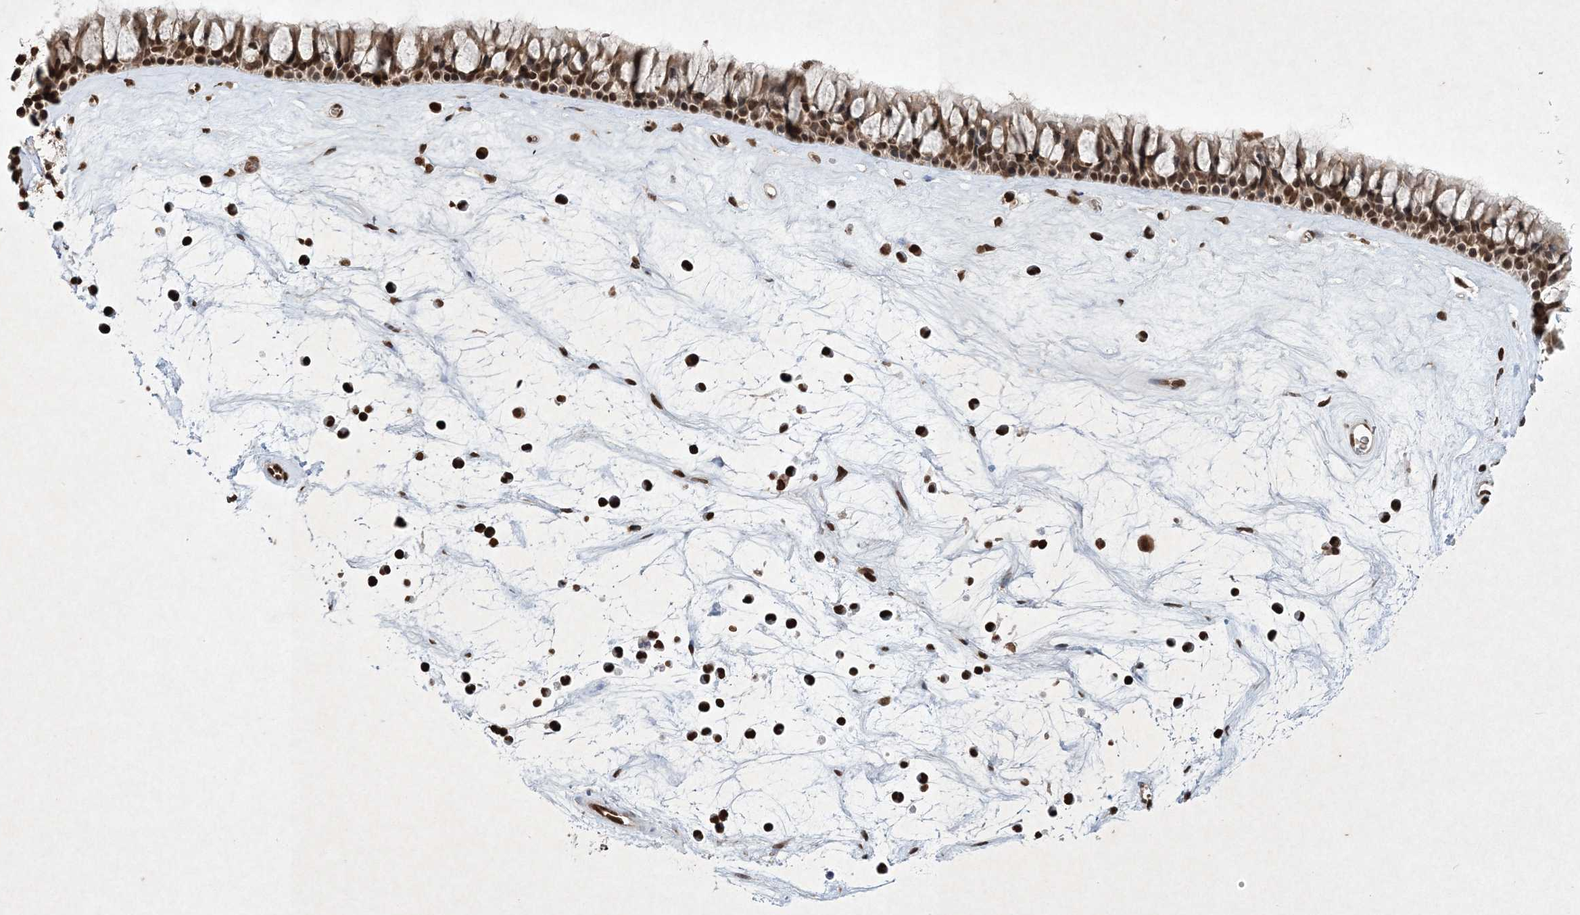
{"staining": {"intensity": "moderate", "quantity": ">75%", "location": "cytoplasmic/membranous,nuclear"}, "tissue": "nasopharynx", "cell_type": "Respiratory epithelial cells", "image_type": "normal", "snomed": [{"axis": "morphology", "description": "Normal tissue, NOS"}, {"axis": "topography", "description": "Nasopharynx"}], "caption": "Respiratory epithelial cells exhibit moderate cytoplasmic/membranous,nuclear expression in approximately >75% of cells in normal nasopharynx.", "gene": "NEDD9", "patient": {"sex": "male", "age": 64}}